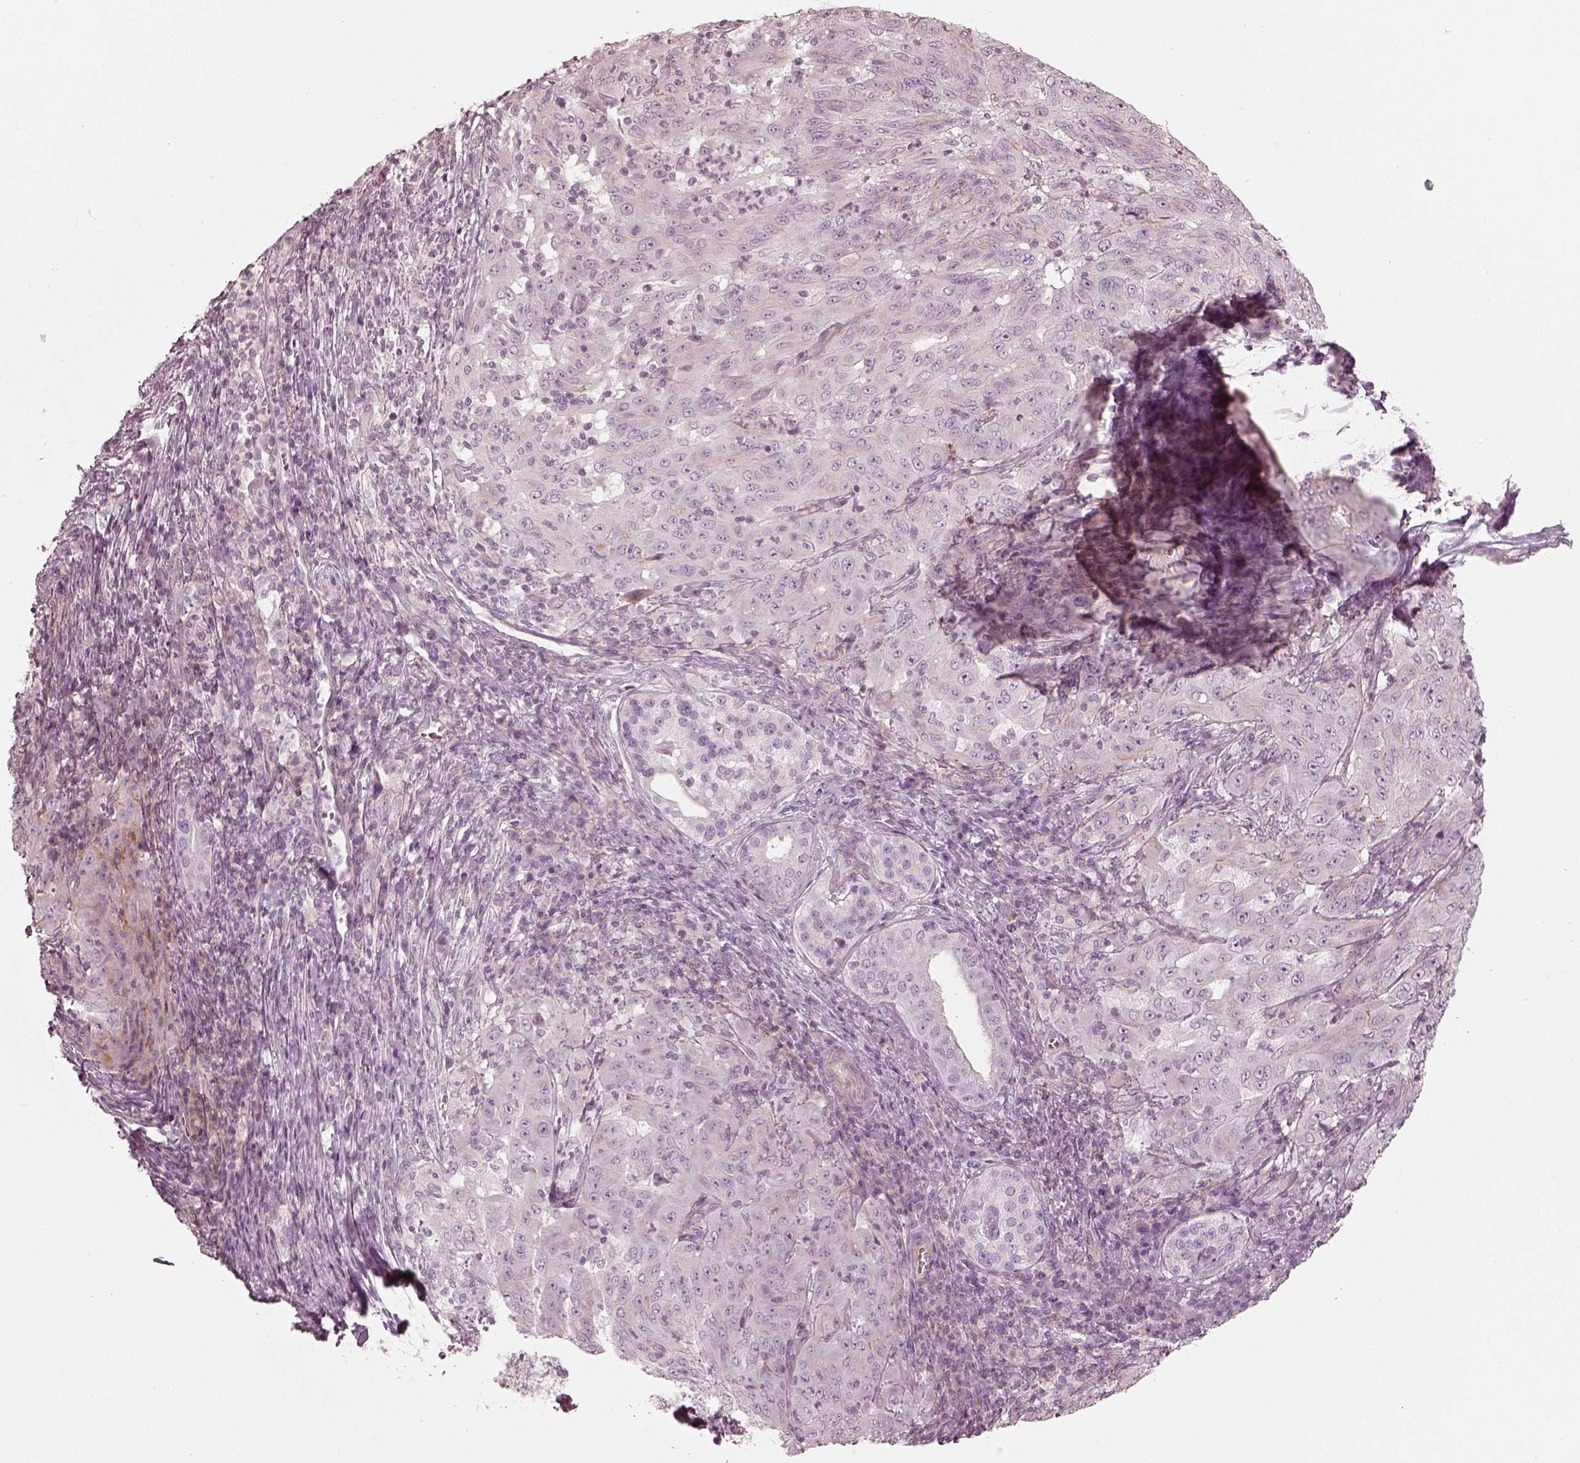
{"staining": {"intensity": "negative", "quantity": "none", "location": "none"}, "tissue": "pancreatic cancer", "cell_type": "Tumor cells", "image_type": "cancer", "snomed": [{"axis": "morphology", "description": "Adenocarcinoma, NOS"}, {"axis": "topography", "description": "Pancreas"}], "caption": "There is no significant staining in tumor cells of pancreatic adenocarcinoma.", "gene": "PRLHR", "patient": {"sex": "male", "age": 63}}